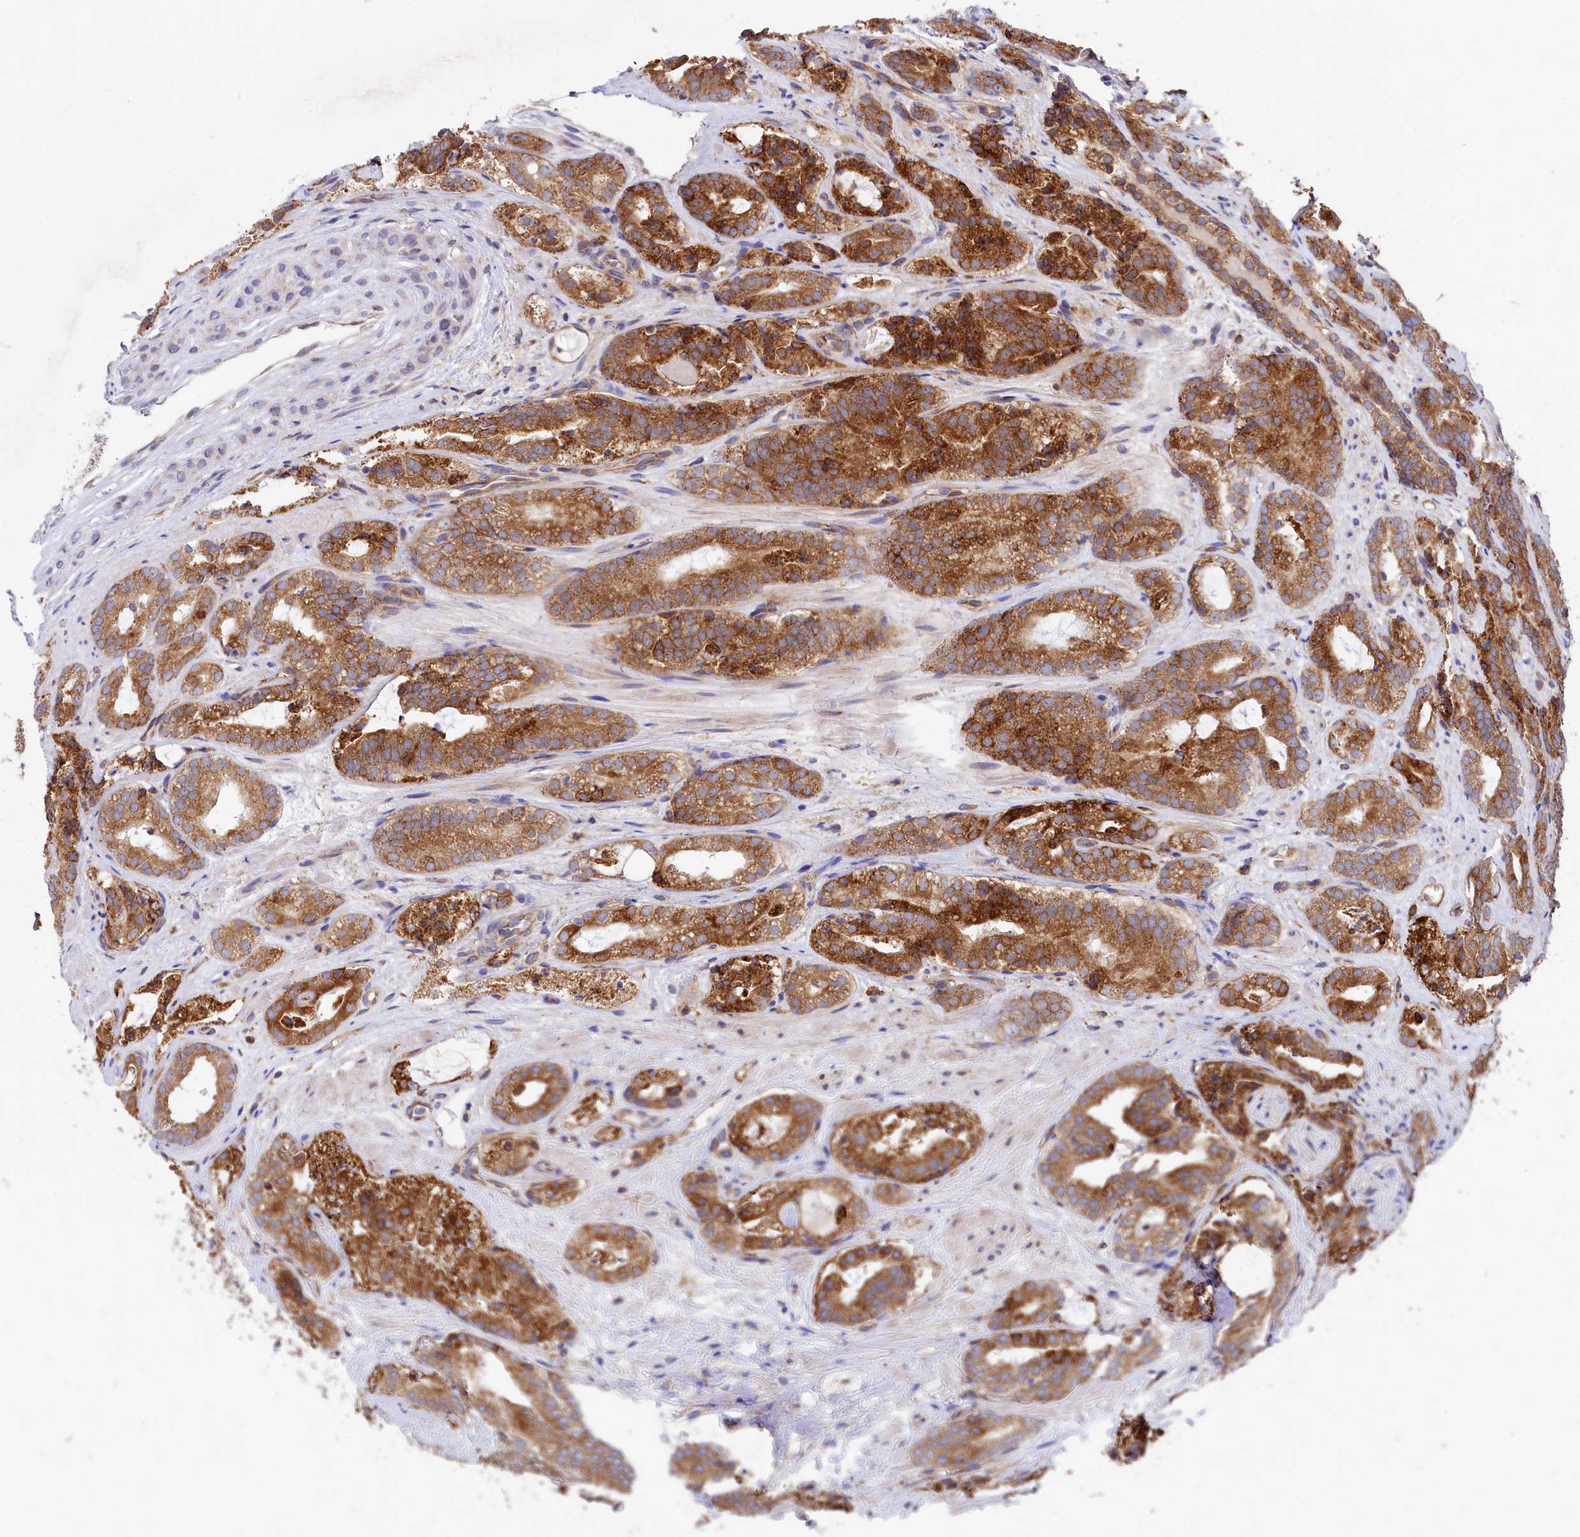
{"staining": {"intensity": "strong", "quantity": ">75%", "location": "cytoplasmic/membranous"}, "tissue": "prostate cancer", "cell_type": "Tumor cells", "image_type": "cancer", "snomed": [{"axis": "morphology", "description": "Adenocarcinoma, High grade"}, {"axis": "topography", "description": "Prostate"}], "caption": "Brown immunohistochemical staining in human high-grade adenocarcinoma (prostate) shows strong cytoplasmic/membranous expression in about >75% of tumor cells. (brown staining indicates protein expression, while blue staining denotes nuclei).", "gene": "CHID1", "patient": {"sex": "male", "age": 57}}